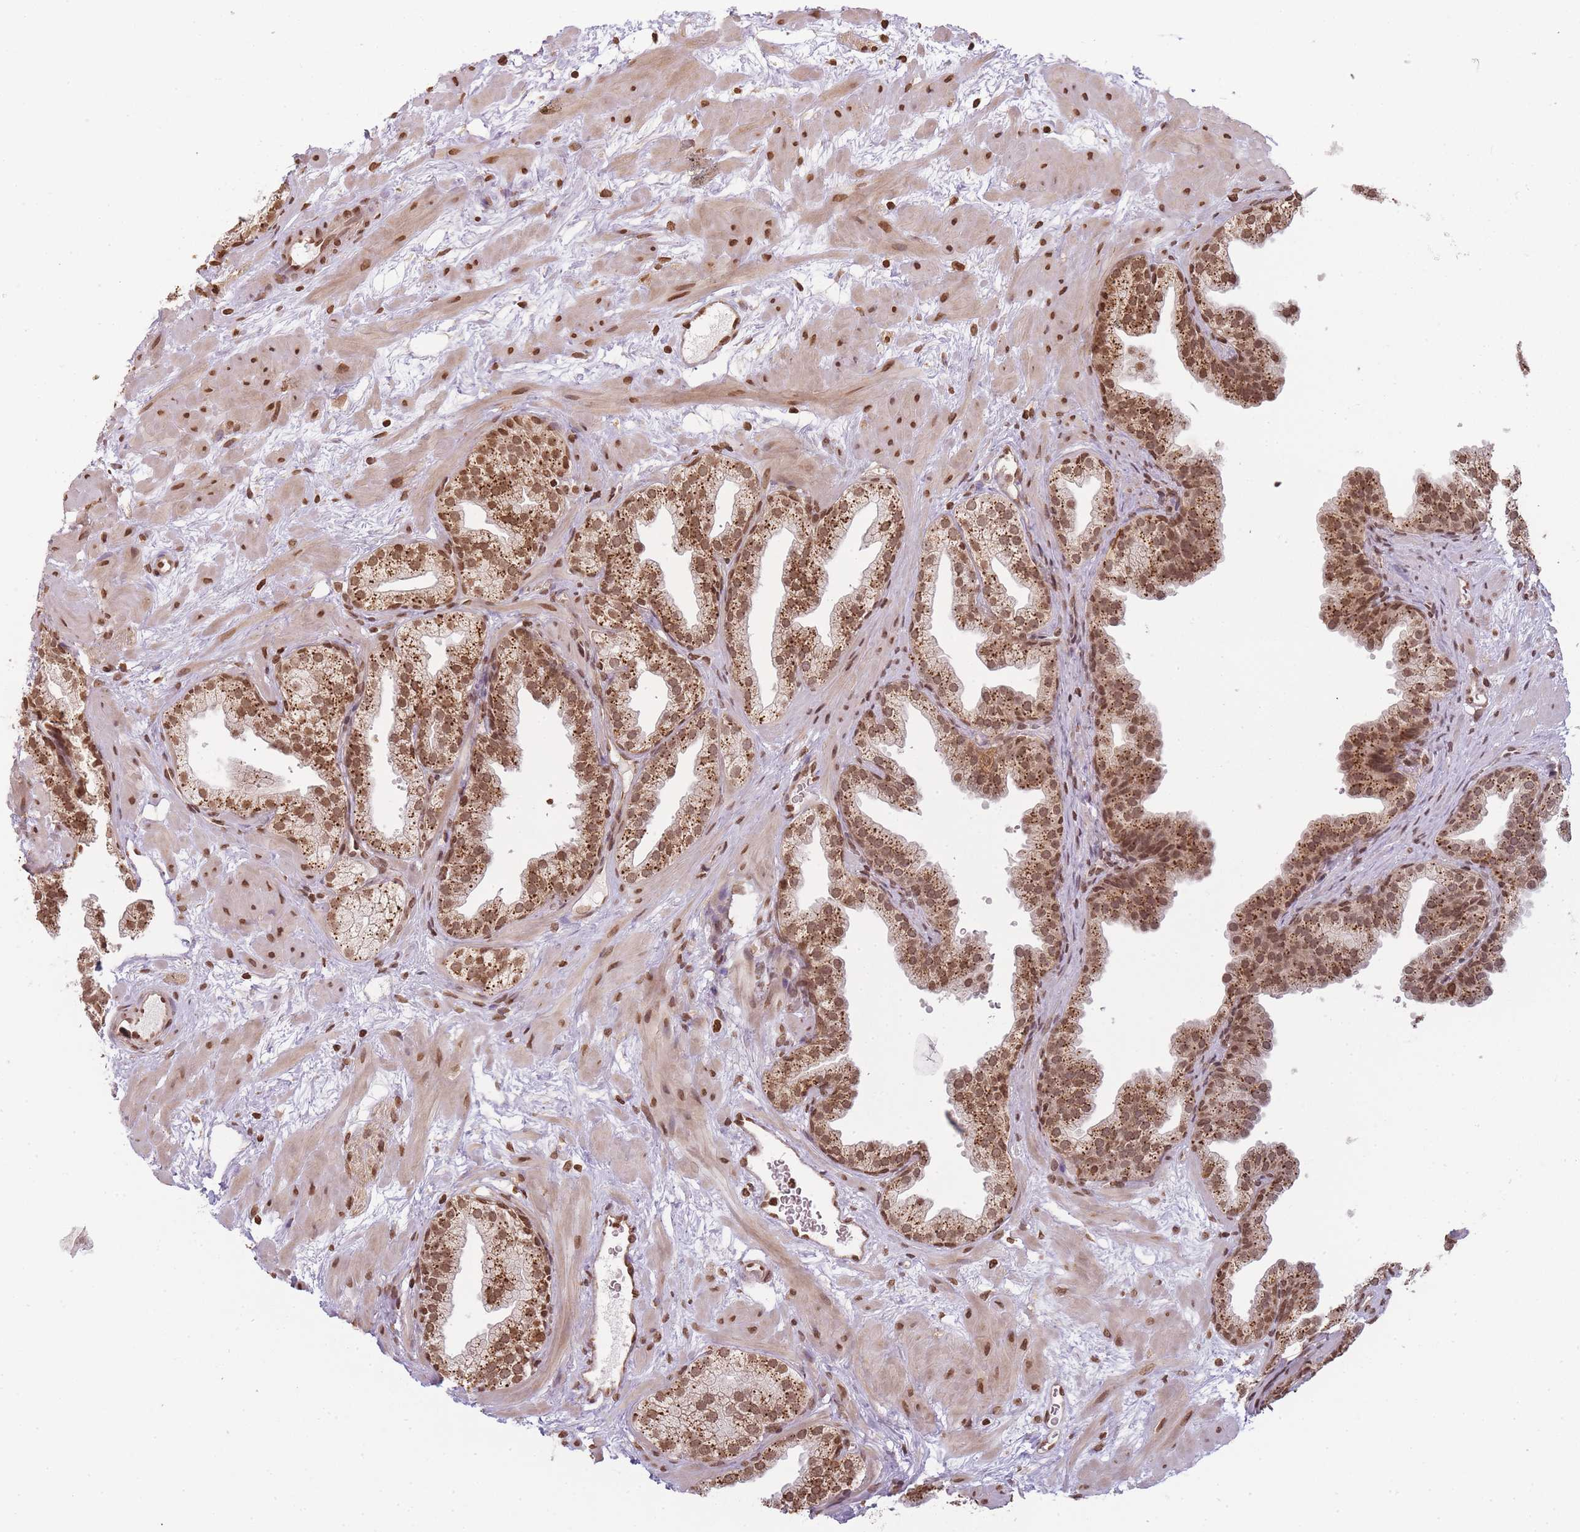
{"staining": {"intensity": "strong", "quantity": ">75%", "location": "cytoplasmic/membranous,nuclear"}, "tissue": "prostate", "cell_type": "Glandular cells", "image_type": "normal", "snomed": [{"axis": "morphology", "description": "Normal tissue, NOS"}, {"axis": "topography", "description": "Prostate"}], "caption": "Unremarkable prostate reveals strong cytoplasmic/membranous,nuclear positivity in approximately >75% of glandular cells, visualized by immunohistochemistry.", "gene": "WWTR1", "patient": {"sex": "male", "age": 37}}